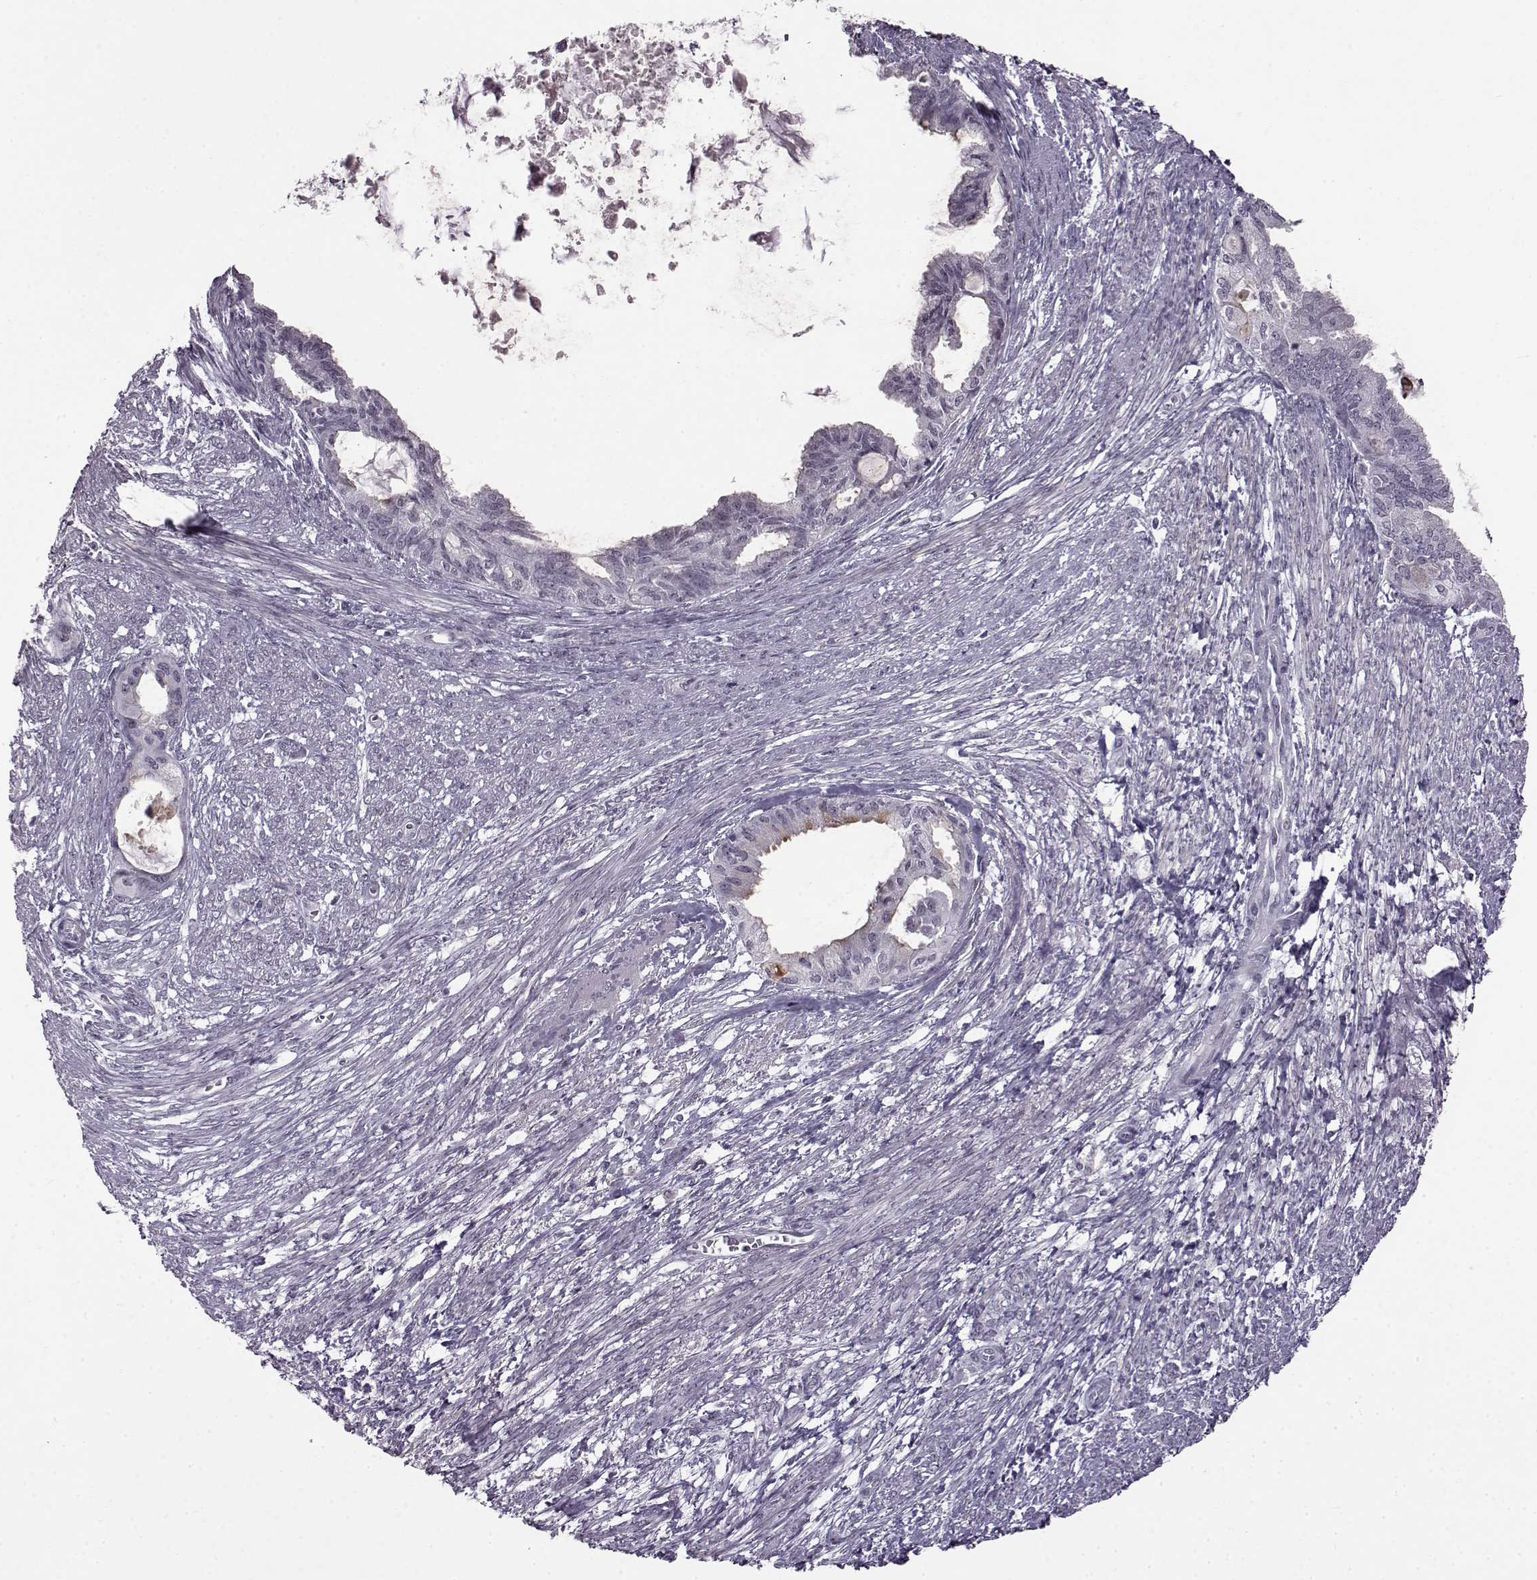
{"staining": {"intensity": "negative", "quantity": "none", "location": "none"}, "tissue": "endometrial cancer", "cell_type": "Tumor cells", "image_type": "cancer", "snomed": [{"axis": "morphology", "description": "Adenocarcinoma, NOS"}, {"axis": "topography", "description": "Endometrium"}], "caption": "This is an immunohistochemistry (IHC) photomicrograph of human endometrial adenocarcinoma. There is no staining in tumor cells.", "gene": "SLC28A2", "patient": {"sex": "female", "age": 86}}